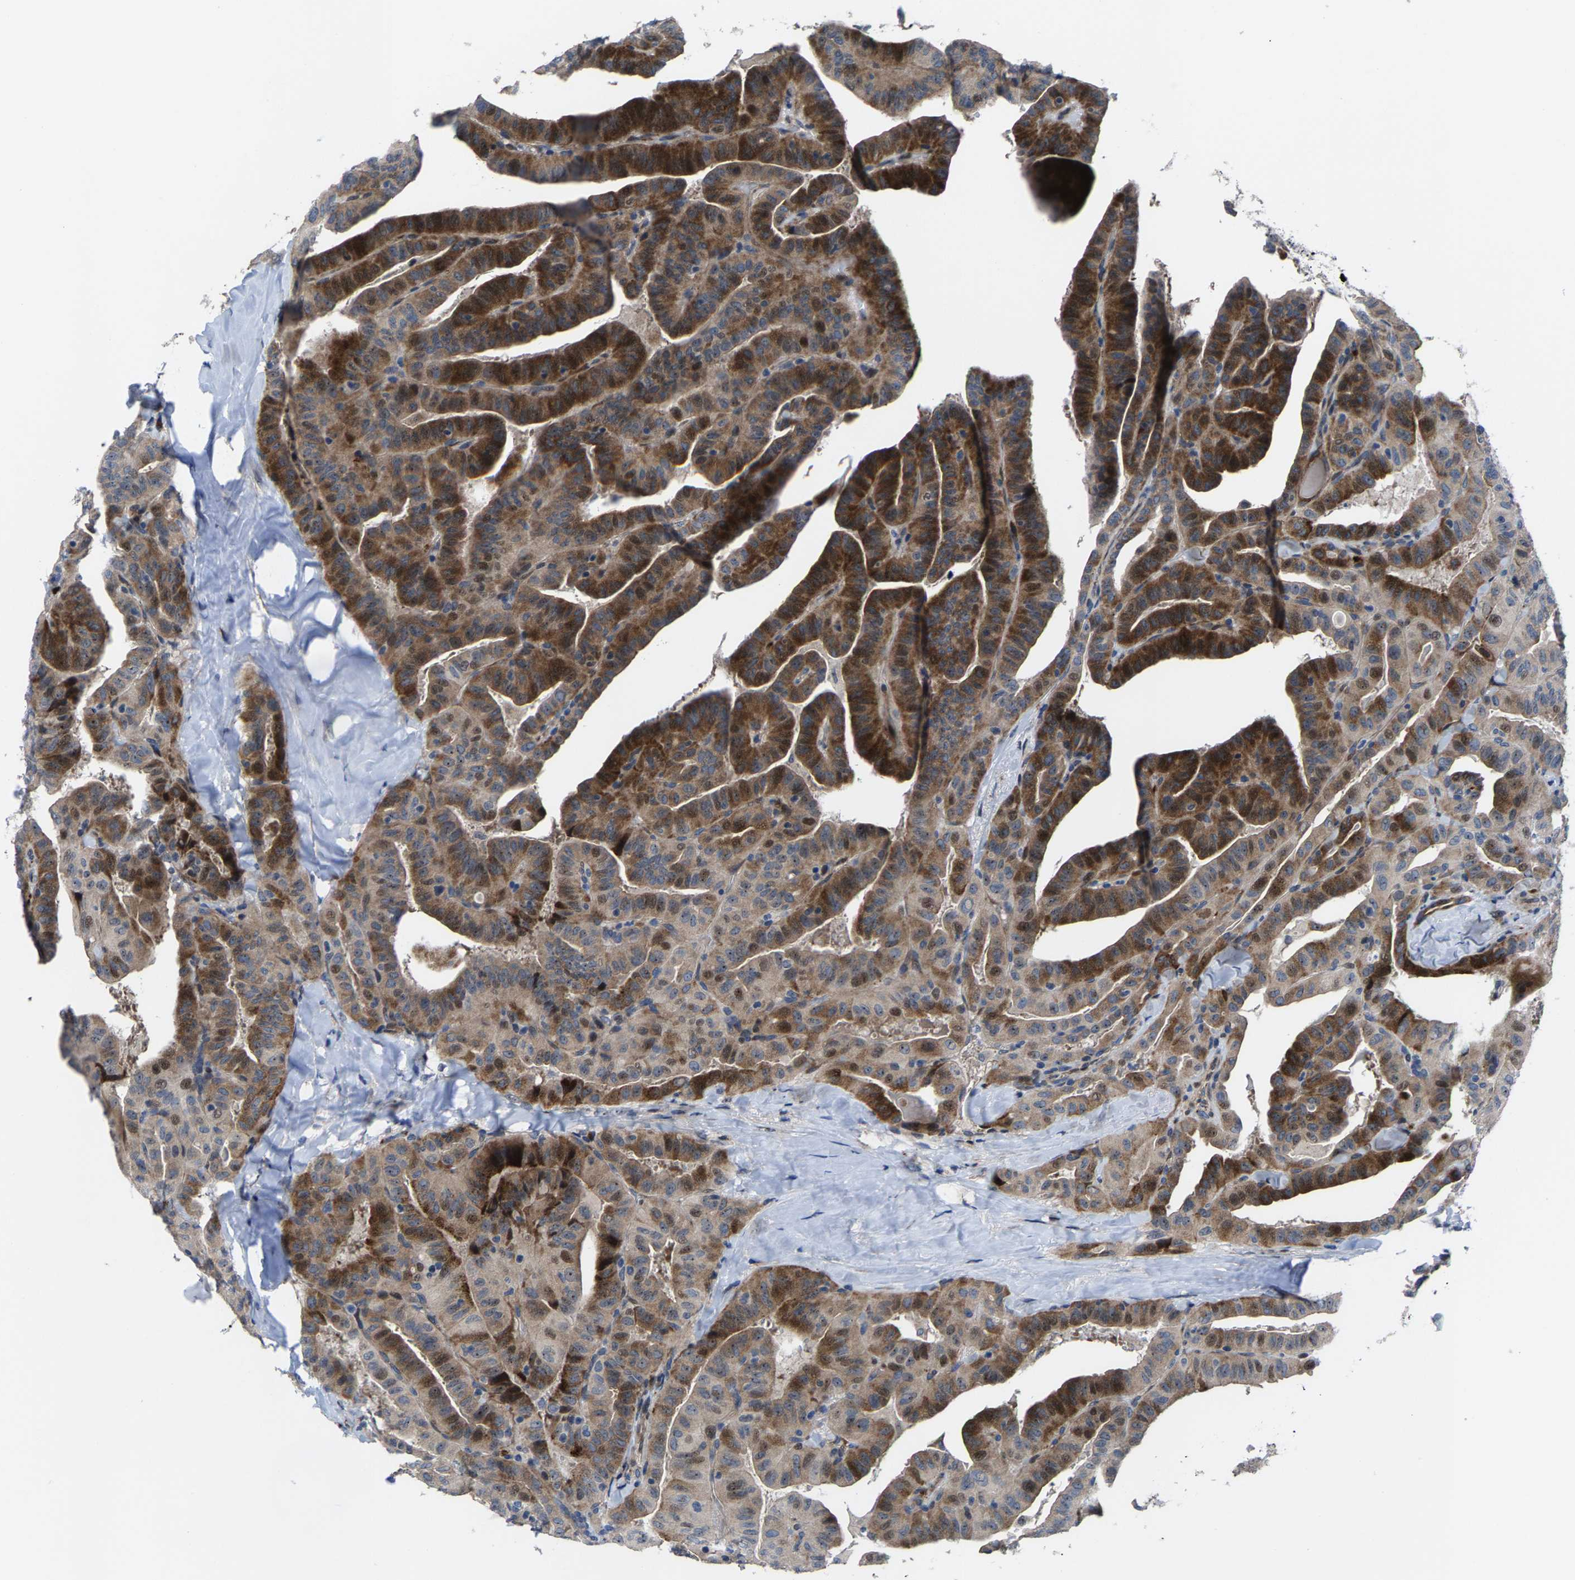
{"staining": {"intensity": "strong", "quantity": ">75%", "location": "cytoplasmic/membranous"}, "tissue": "thyroid cancer", "cell_type": "Tumor cells", "image_type": "cancer", "snomed": [{"axis": "morphology", "description": "Papillary adenocarcinoma, NOS"}, {"axis": "topography", "description": "Thyroid gland"}], "caption": "This image displays immunohistochemistry staining of human thyroid cancer (papillary adenocarcinoma), with high strong cytoplasmic/membranous expression in approximately >75% of tumor cells.", "gene": "HAUS6", "patient": {"sex": "male", "age": 77}}